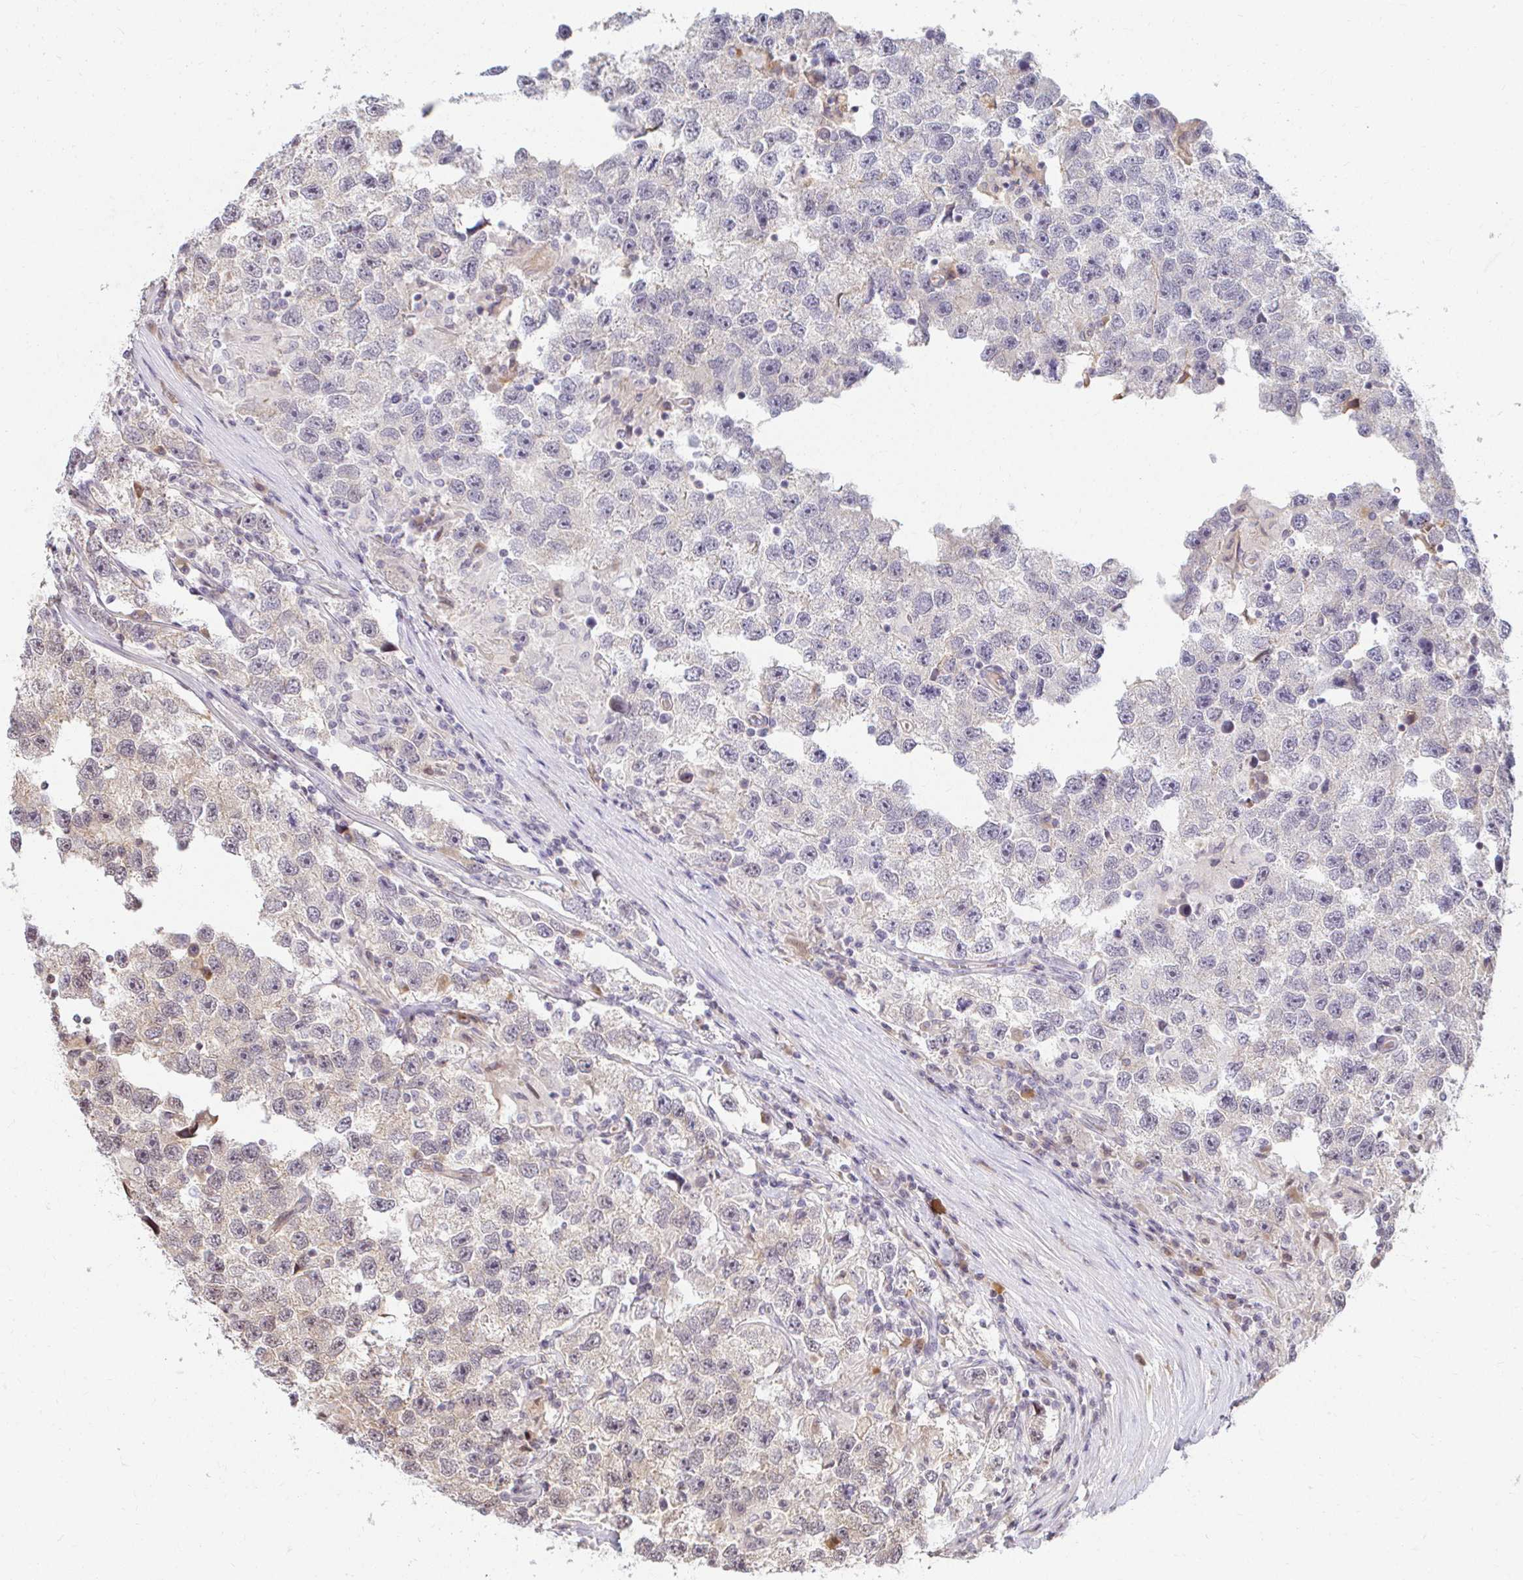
{"staining": {"intensity": "negative", "quantity": "none", "location": "none"}, "tissue": "testis cancer", "cell_type": "Tumor cells", "image_type": "cancer", "snomed": [{"axis": "morphology", "description": "Seminoma, NOS"}, {"axis": "topography", "description": "Testis"}], "caption": "High power microscopy micrograph of an IHC micrograph of testis cancer, revealing no significant staining in tumor cells. Brightfield microscopy of immunohistochemistry stained with DAB (3,3'-diaminobenzidine) (brown) and hematoxylin (blue), captured at high magnification.", "gene": "ANK3", "patient": {"sex": "male", "age": 26}}